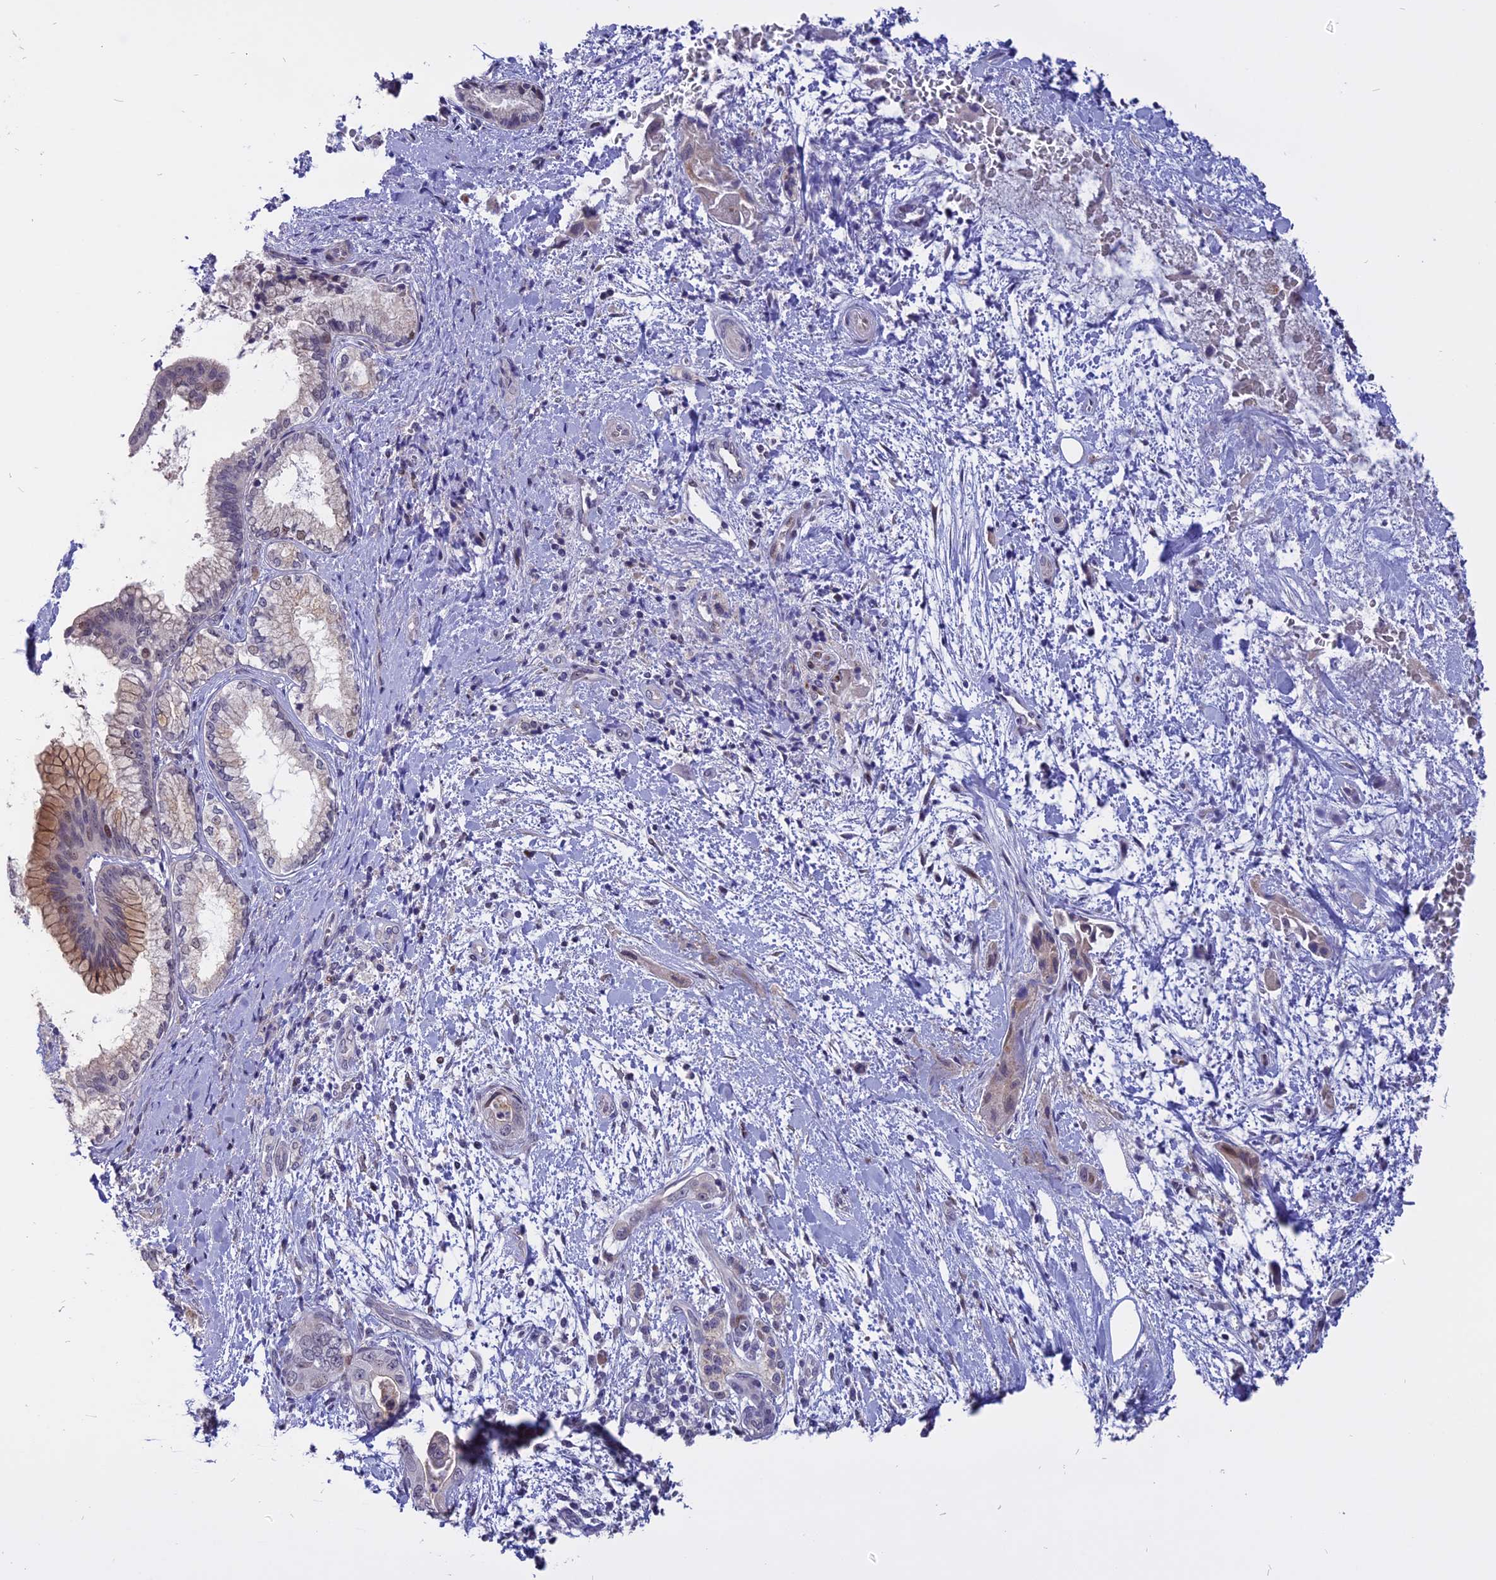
{"staining": {"intensity": "moderate", "quantity": "<25%", "location": "cytoplasmic/membranous,nuclear"}, "tissue": "pancreatic cancer", "cell_type": "Tumor cells", "image_type": "cancer", "snomed": [{"axis": "morphology", "description": "Adenocarcinoma, NOS"}, {"axis": "topography", "description": "Pancreas"}], "caption": "Protein expression analysis of human pancreatic adenocarcinoma reveals moderate cytoplasmic/membranous and nuclear staining in approximately <25% of tumor cells. Nuclei are stained in blue.", "gene": "TMEM263", "patient": {"sex": "female", "age": 78}}